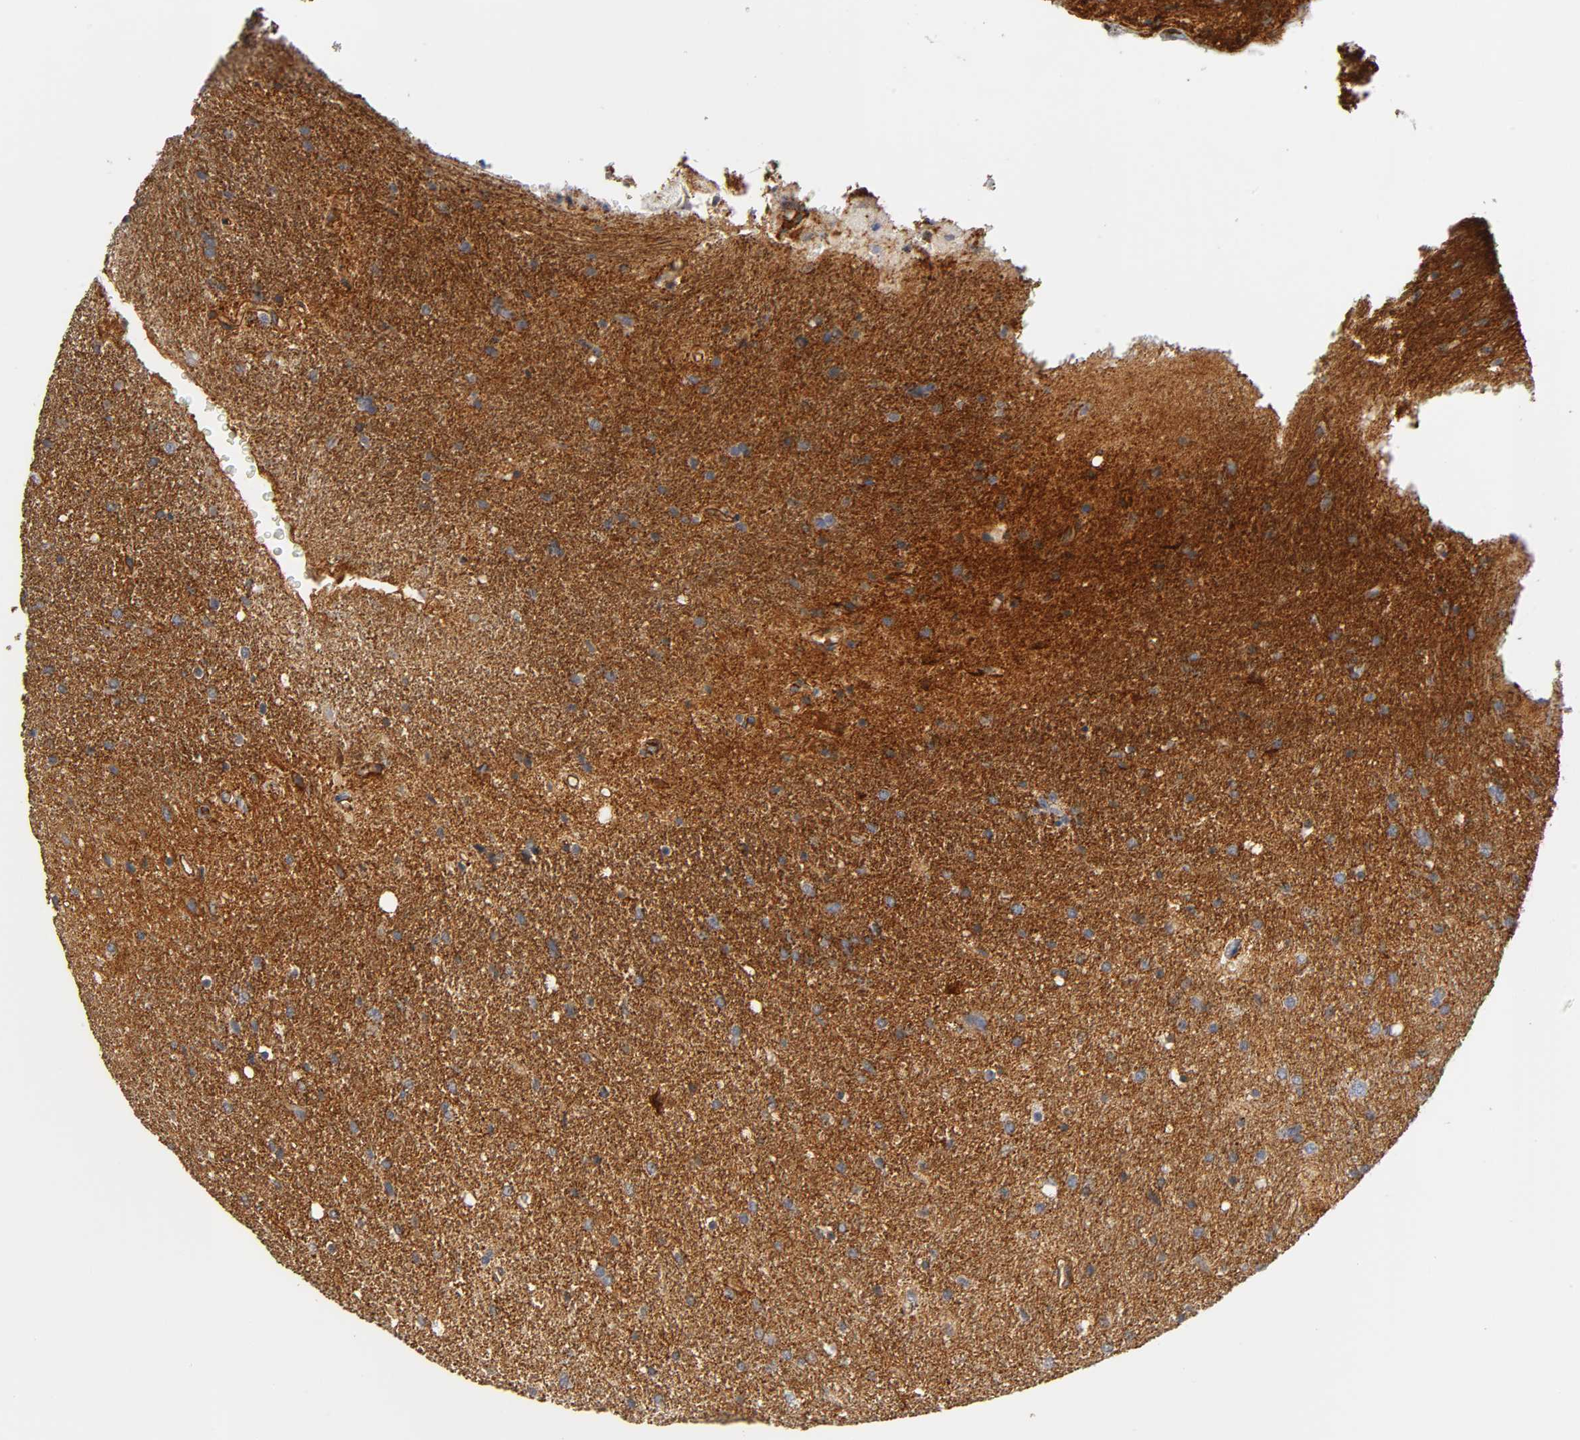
{"staining": {"intensity": "moderate", "quantity": ">75%", "location": "cytoplasmic/membranous"}, "tissue": "glioma", "cell_type": "Tumor cells", "image_type": "cancer", "snomed": [{"axis": "morphology", "description": "Normal tissue, NOS"}, {"axis": "morphology", "description": "Glioma, malignant, High grade"}, {"axis": "topography", "description": "Cerebral cortex"}], "caption": "Human malignant glioma (high-grade) stained with a brown dye shows moderate cytoplasmic/membranous positive positivity in approximately >75% of tumor cells.", "gene": "SPTAN1", "patient": {"sex": "male", "age": 56}}